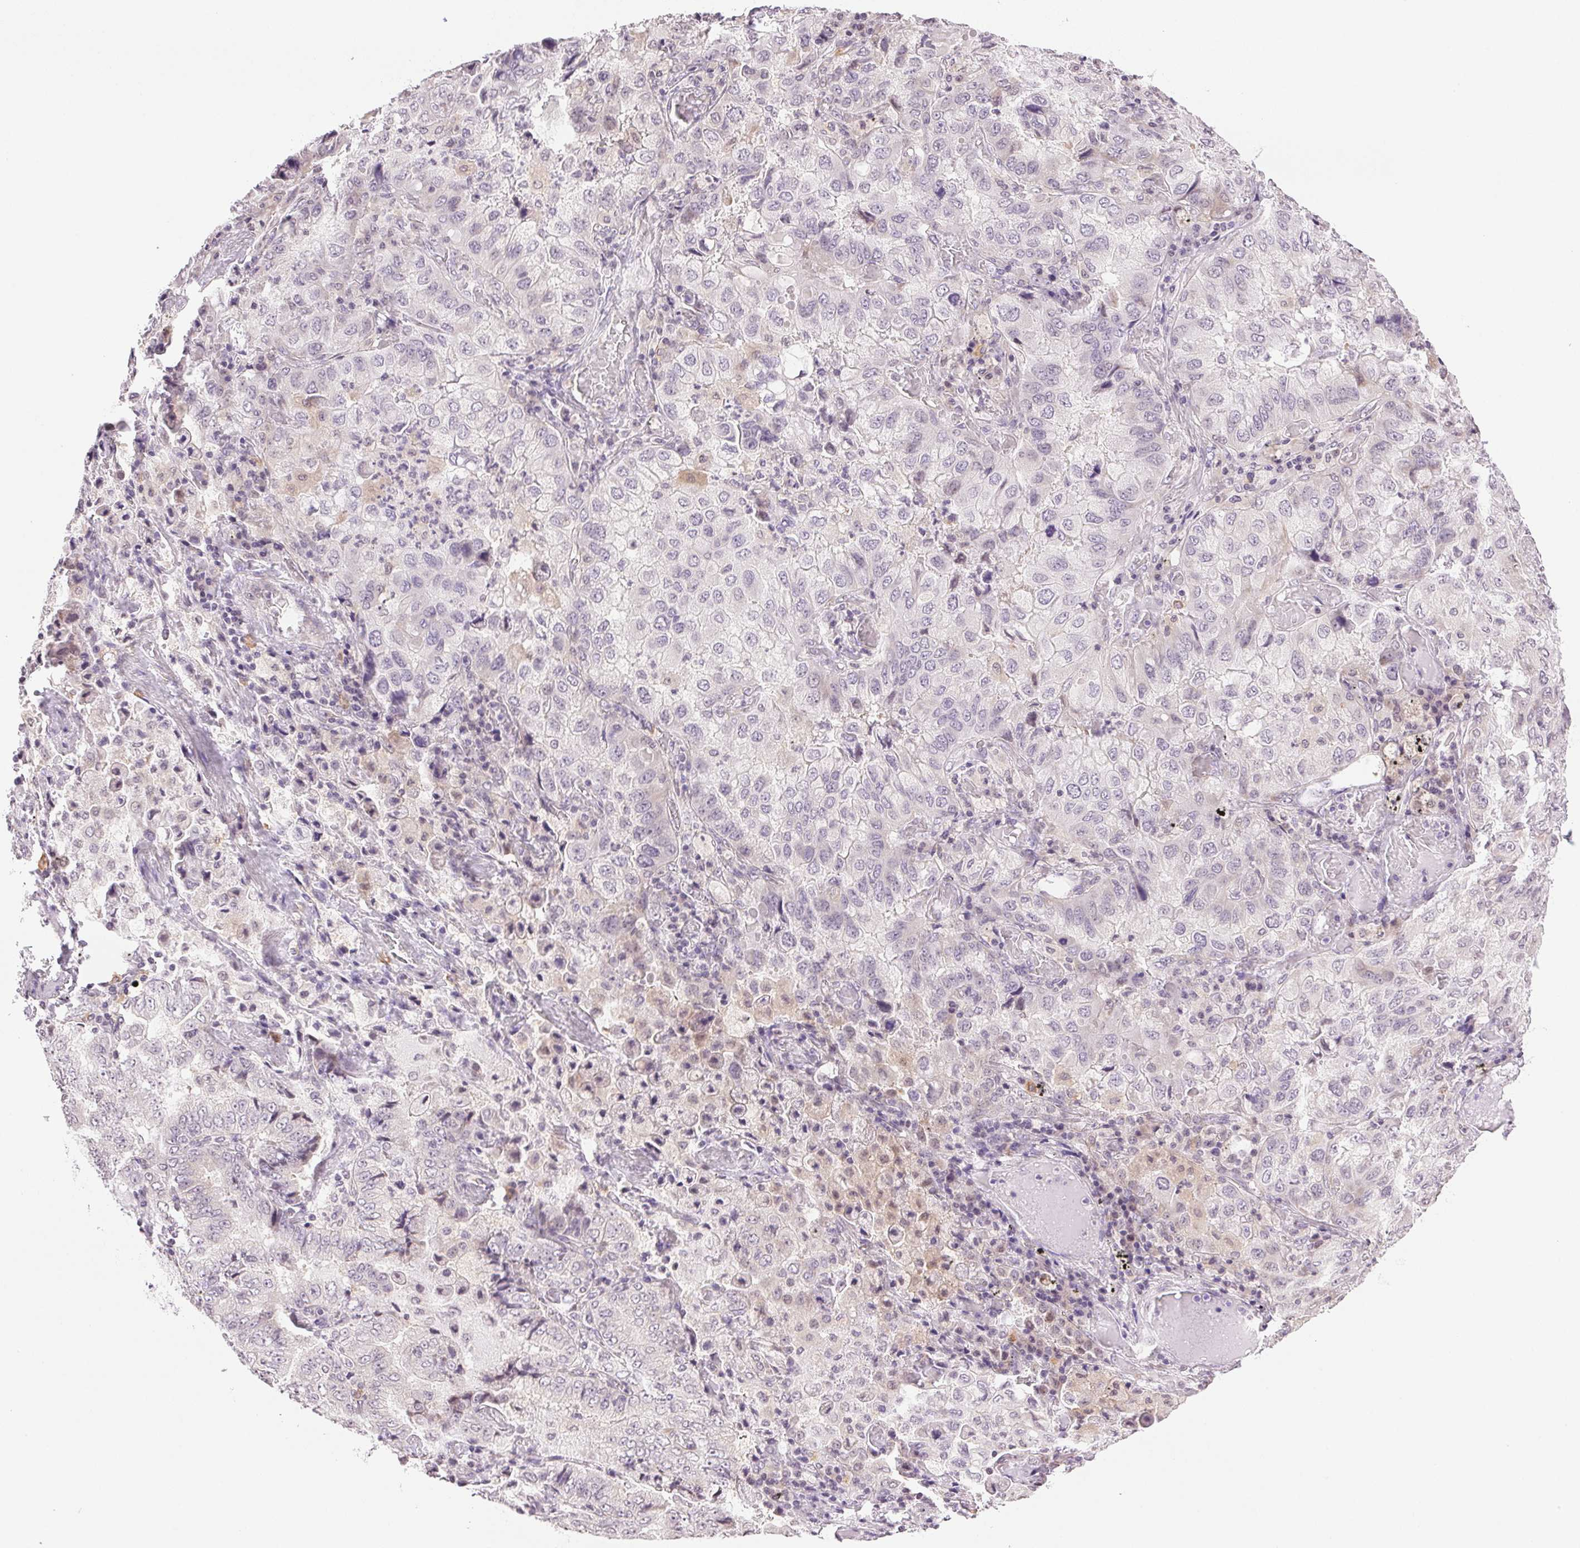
{"staining": {"intensity": "negative", "quantity": "none", "location": "none"}, "tissue": "lung cancer", "cell_type": "Tumor cells", "image_type": "cancer", "snomed": [{"axis": "morphology", "description": "Aneuploidy"}, {"axis": "morphology", "description": "Adenocarcinoma, NOS"}, {"axis": "morphology", "description": "Adenocarcinoma, metastatic, NOS"}, {"axis": "topography", "description": "Lymph node"}, {"axis": "topography", "description": "Lung"}], "caption": "Tumor cells are negative for brown protein staining in lung cancer (metastatic adenocarcinoma).", "gene": "TNNT3", "patient": {"sex": "female", "age": 48}}